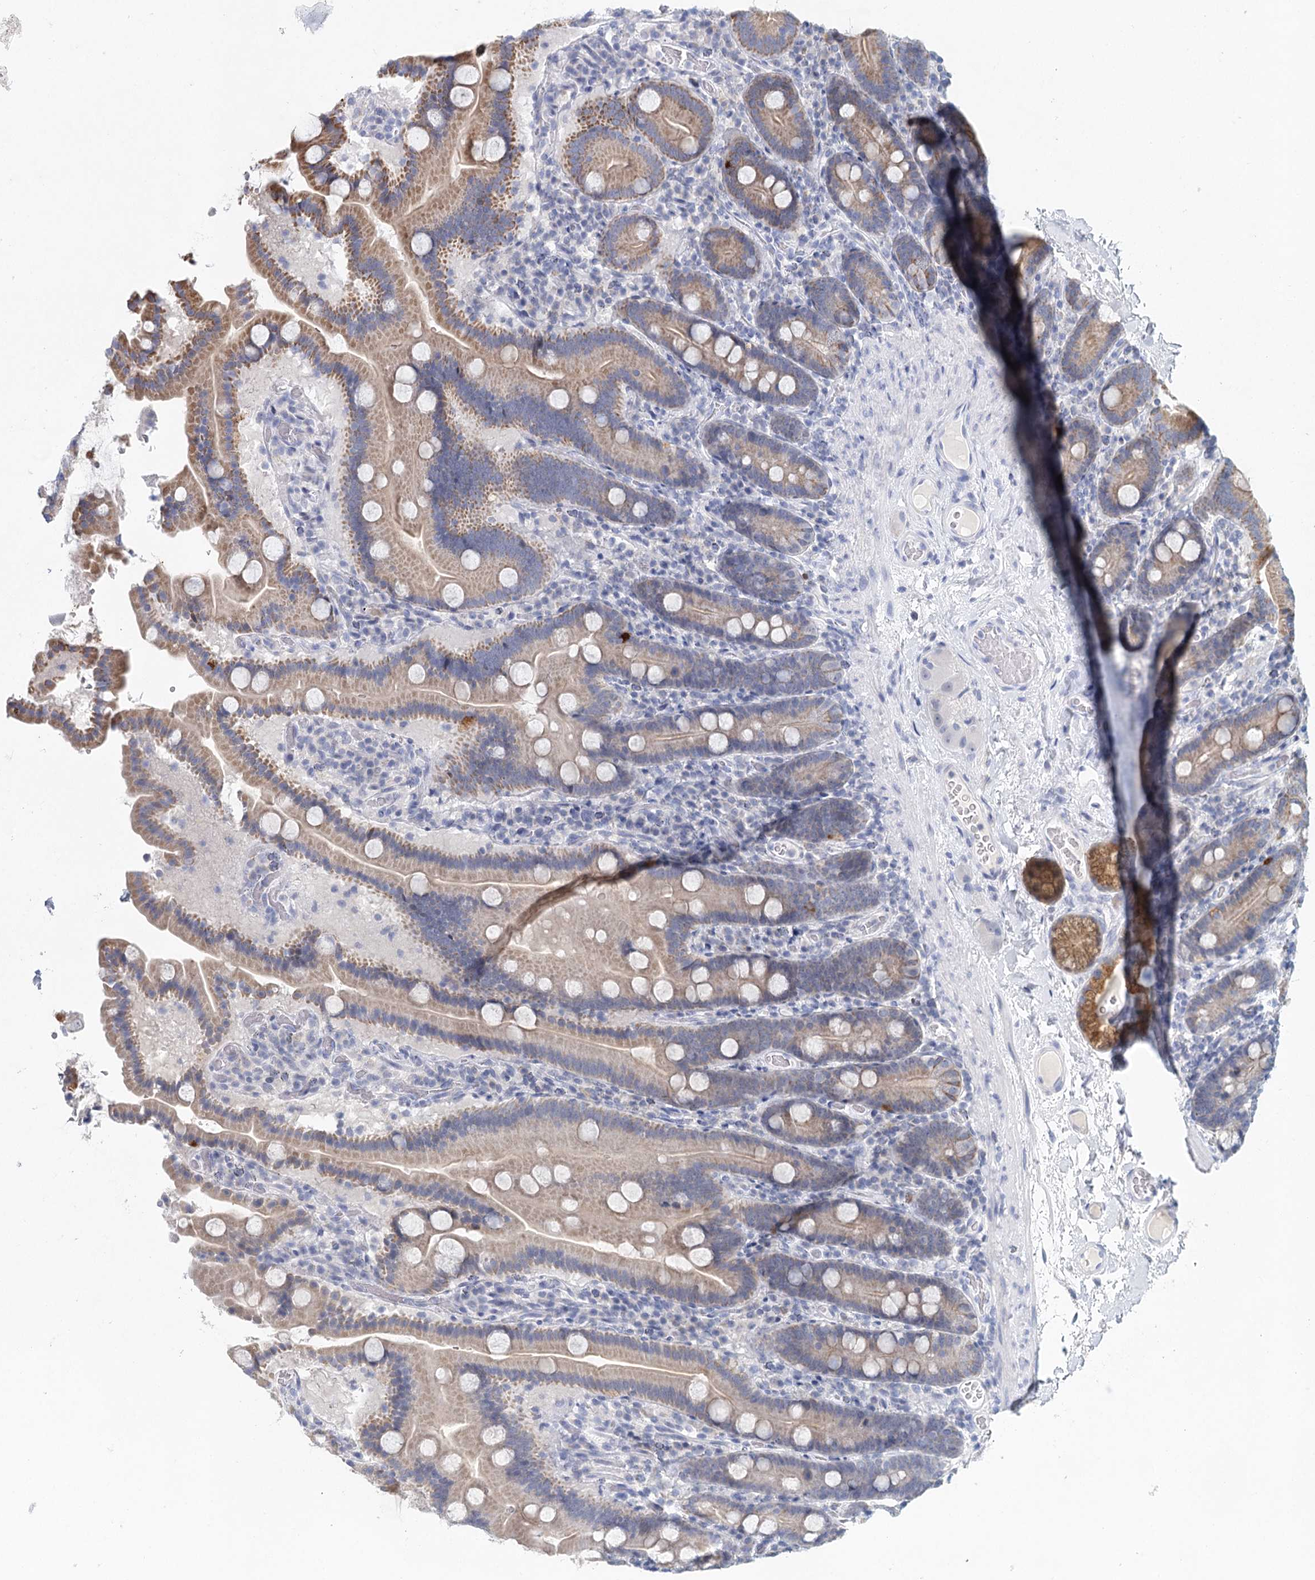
{"staining": {"intensity": "moderate", "quantity": ">75%", "location": "cytoplasmic/membranous"}, "tissue": "duodenum", "cell_type": "Glandular cells", "image_type": "normal", "snomed": [{"axis": "morphology", "description": "Normal tissue, NOS"}, {"axis": "topography", "description": "Duodenum"}], "caption": "DAB immunohistochemical staining of unremarkable human duodenum reveals moderate cytoplasmic/membranous protein expression in approximately >75% of glandular cells.", "gene": "XPO6", "patient": {"sex": "male", "age": 55}}